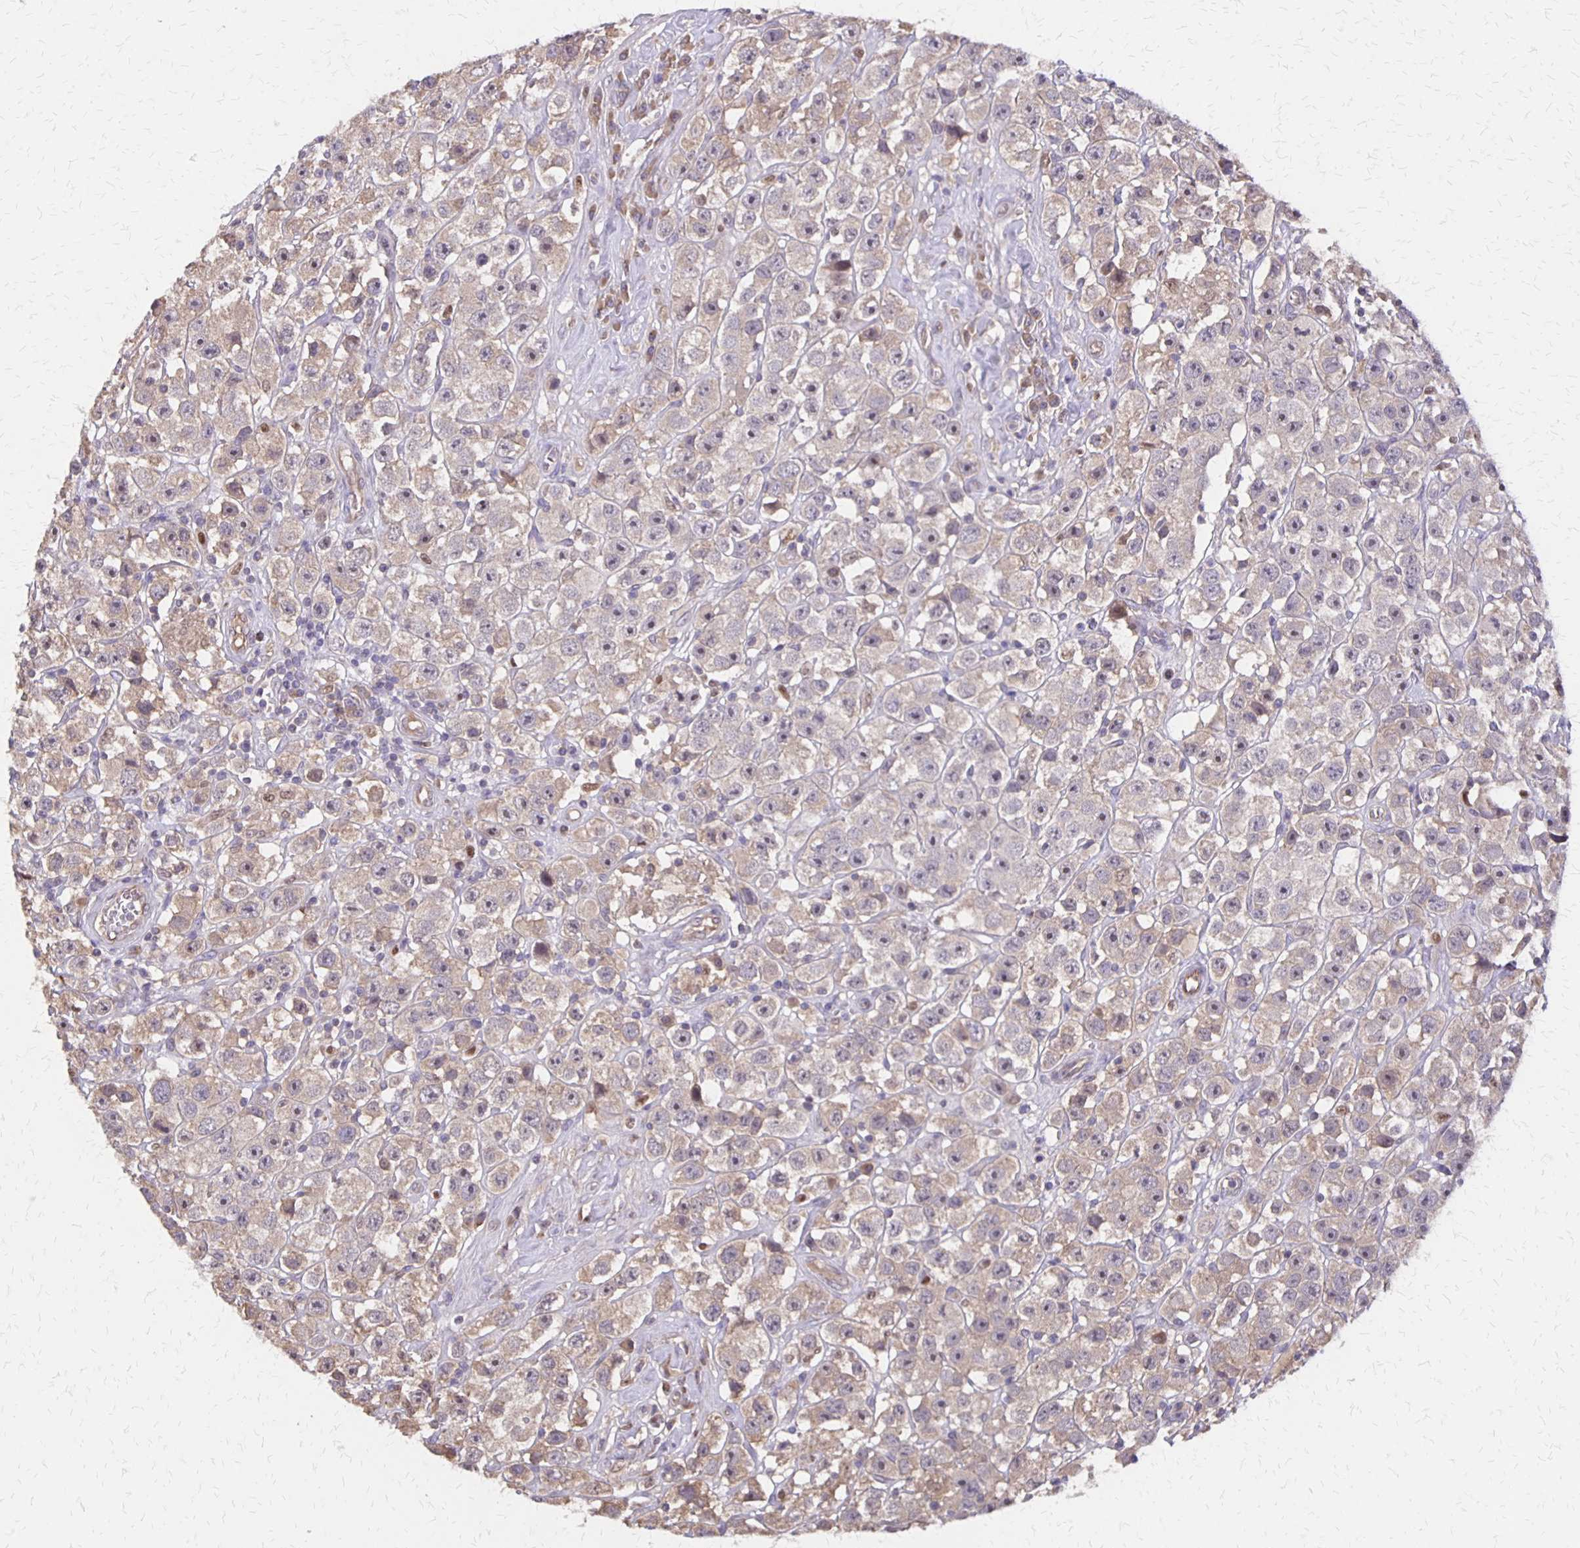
{"staining": {"intensity": "weak", "quantity": "25%-75%", "location": "cytoplasmic/membranous"}, "tissue": "testis cancer", "cell_type": "Tumor cells", "image_type": "cancer", "snomed": [{"axis": "morphology", "description": "Seminoma, NOS"}, {"axis": "topography", "description": "Testis"}], "caption": "The immunohistochemical stain shows weak cytoplasmic/membranous staining in tumor cells of seminoma (testis) tissue. The protein of interest is stained brown, and the nuclei are stained in blue (DAB (3,3'-diaminobenzidine) IHC with brightfield microscopy, high magnification).", "gene": "NOG", "patient": {"sex": "male", "age": 45}}